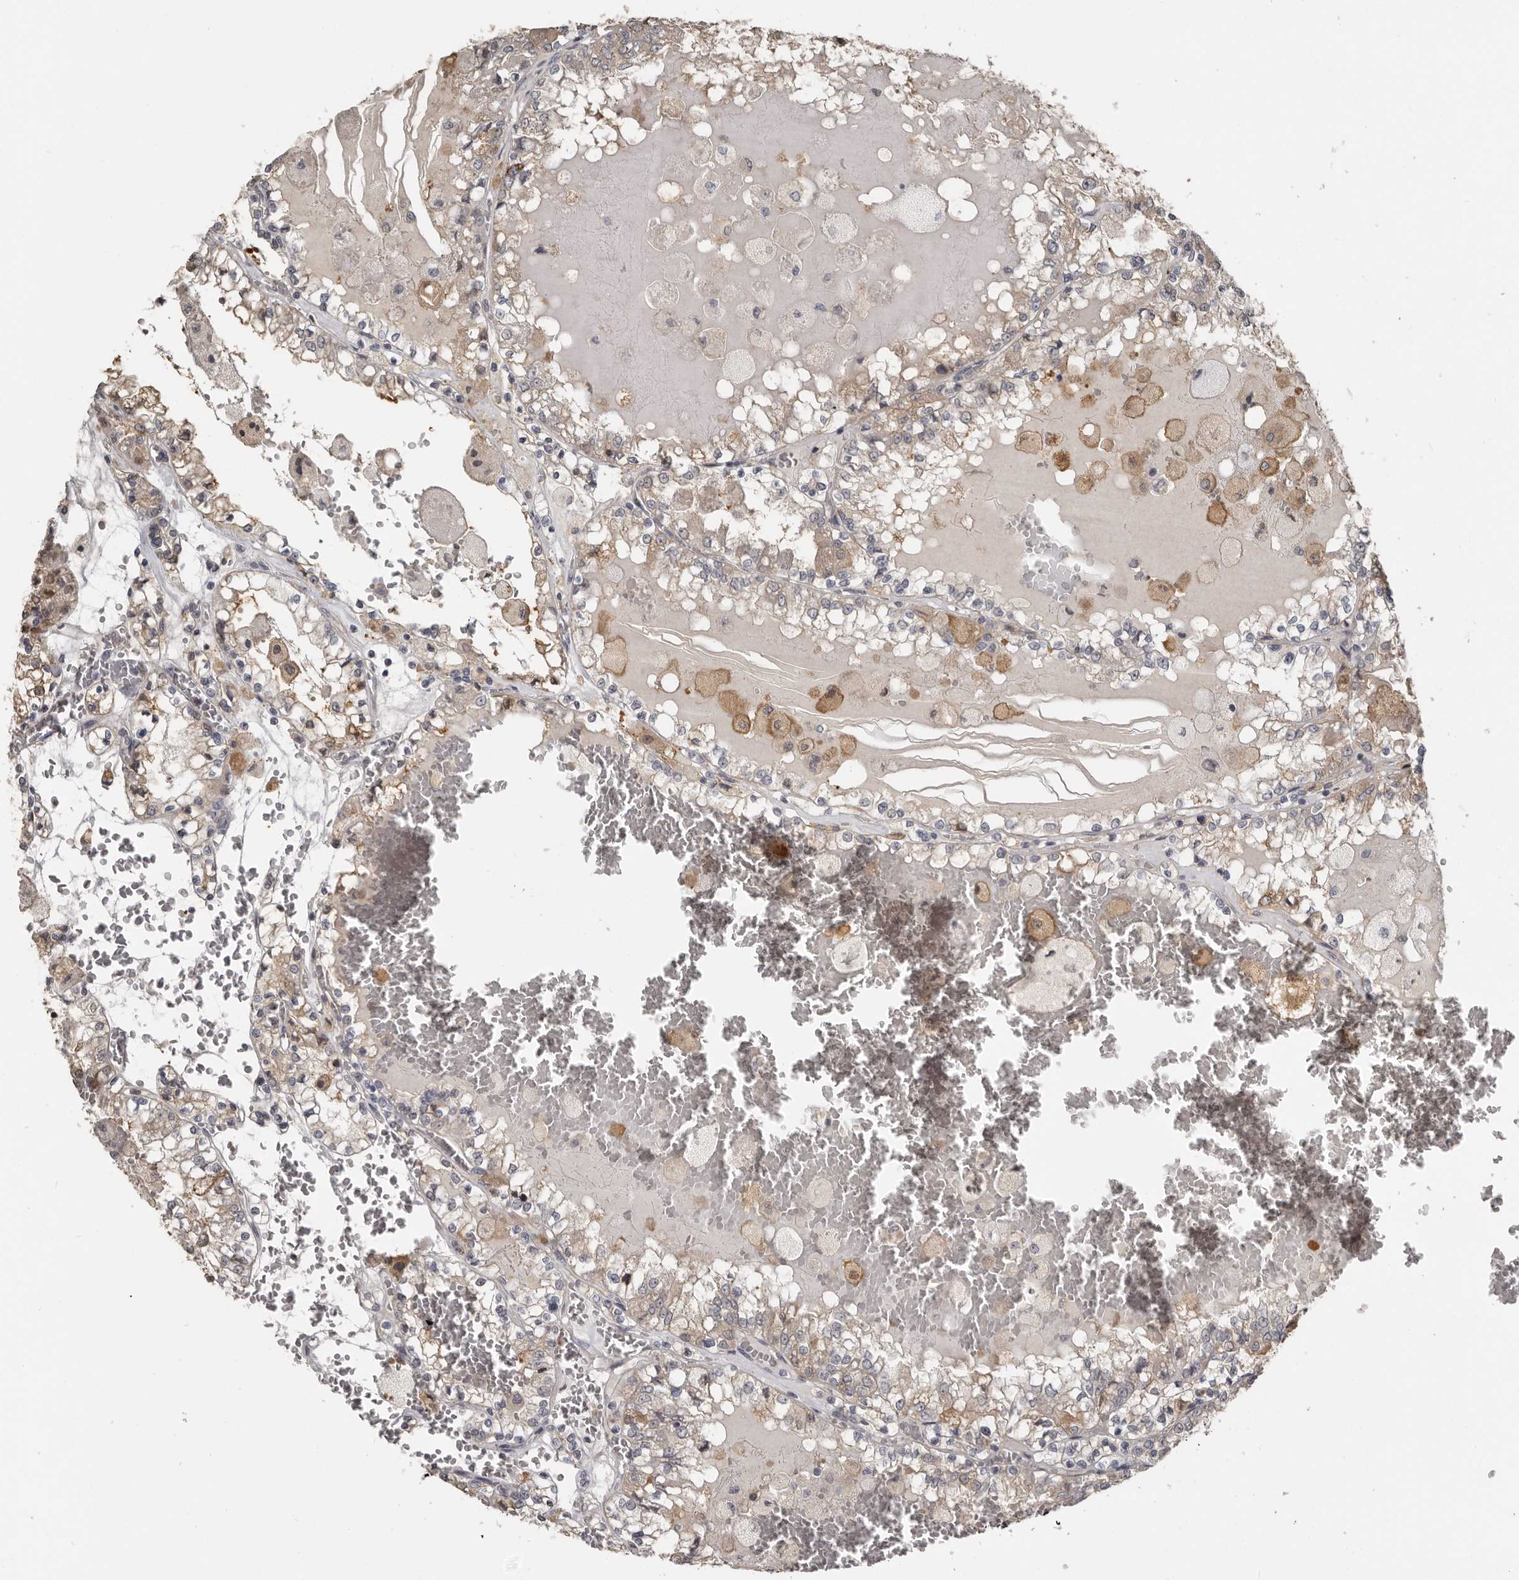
{"staining": {"intensity": "weak", "quantity": "25%-75%", "location": "cytoplasmic/membranous"}, "tissue": "renal cancer", "cell_type": "Tumor cells", "image_type": "cancer", "snomed": [{"axis": "morphology", "description": "Adenocarcinoma, NOS"}, {"axis": "topography", "description": "Kidney"}], "caption": "An image of renal cancer stained for a protein demonstrates weak cytoplasmic/membranous brown staining in tumor cells. (Brightfield microscopy of DAB IHC at high magnification).", "gene": "KCNJ8", "patient": {"sex": "female", "age": 56}}